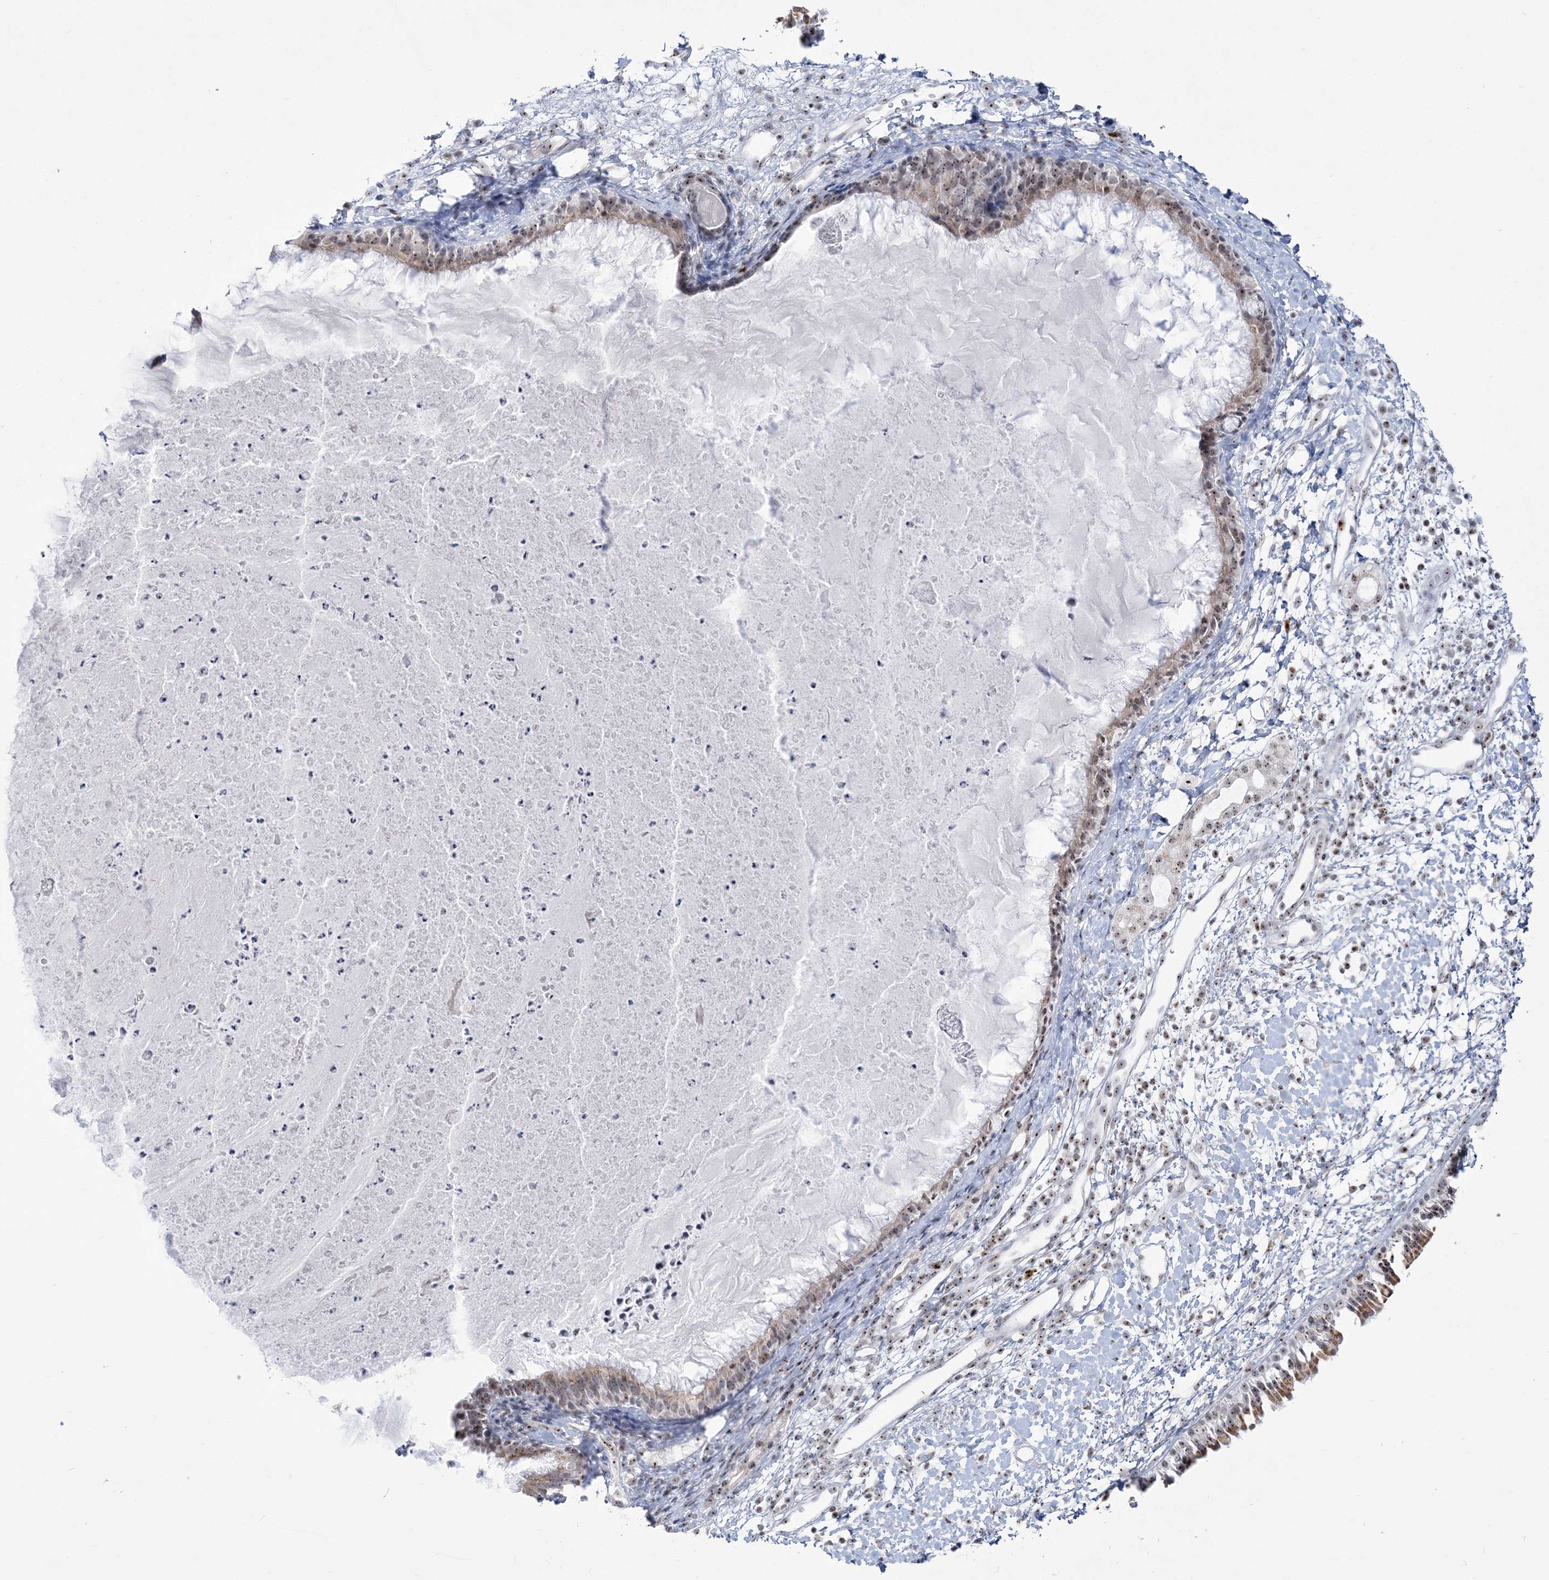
{"staining": {"intensity": "moderate", "quantity": ">75%", "location": "cytoplasmic/membranous,nuclear"}, "tissue": "nasopharynx", "cell_type": "Respiratory epithelial cells", "image_type": "normal", "snomed": [{"axis": "morphology", "description": "Normal tissue, NOS"}, {"axis": "topography", "description": "Nasopharynx"}], "caption": "Immunohistochemical staining of normal human nasopharynx demonstrates medium levels of moderate cytoplasmic/membranous,nuclear staining in about >75% of respiratory epithelial cells.", "gene": "DDX21", "patient": {"sex": "male", "age": 22}}